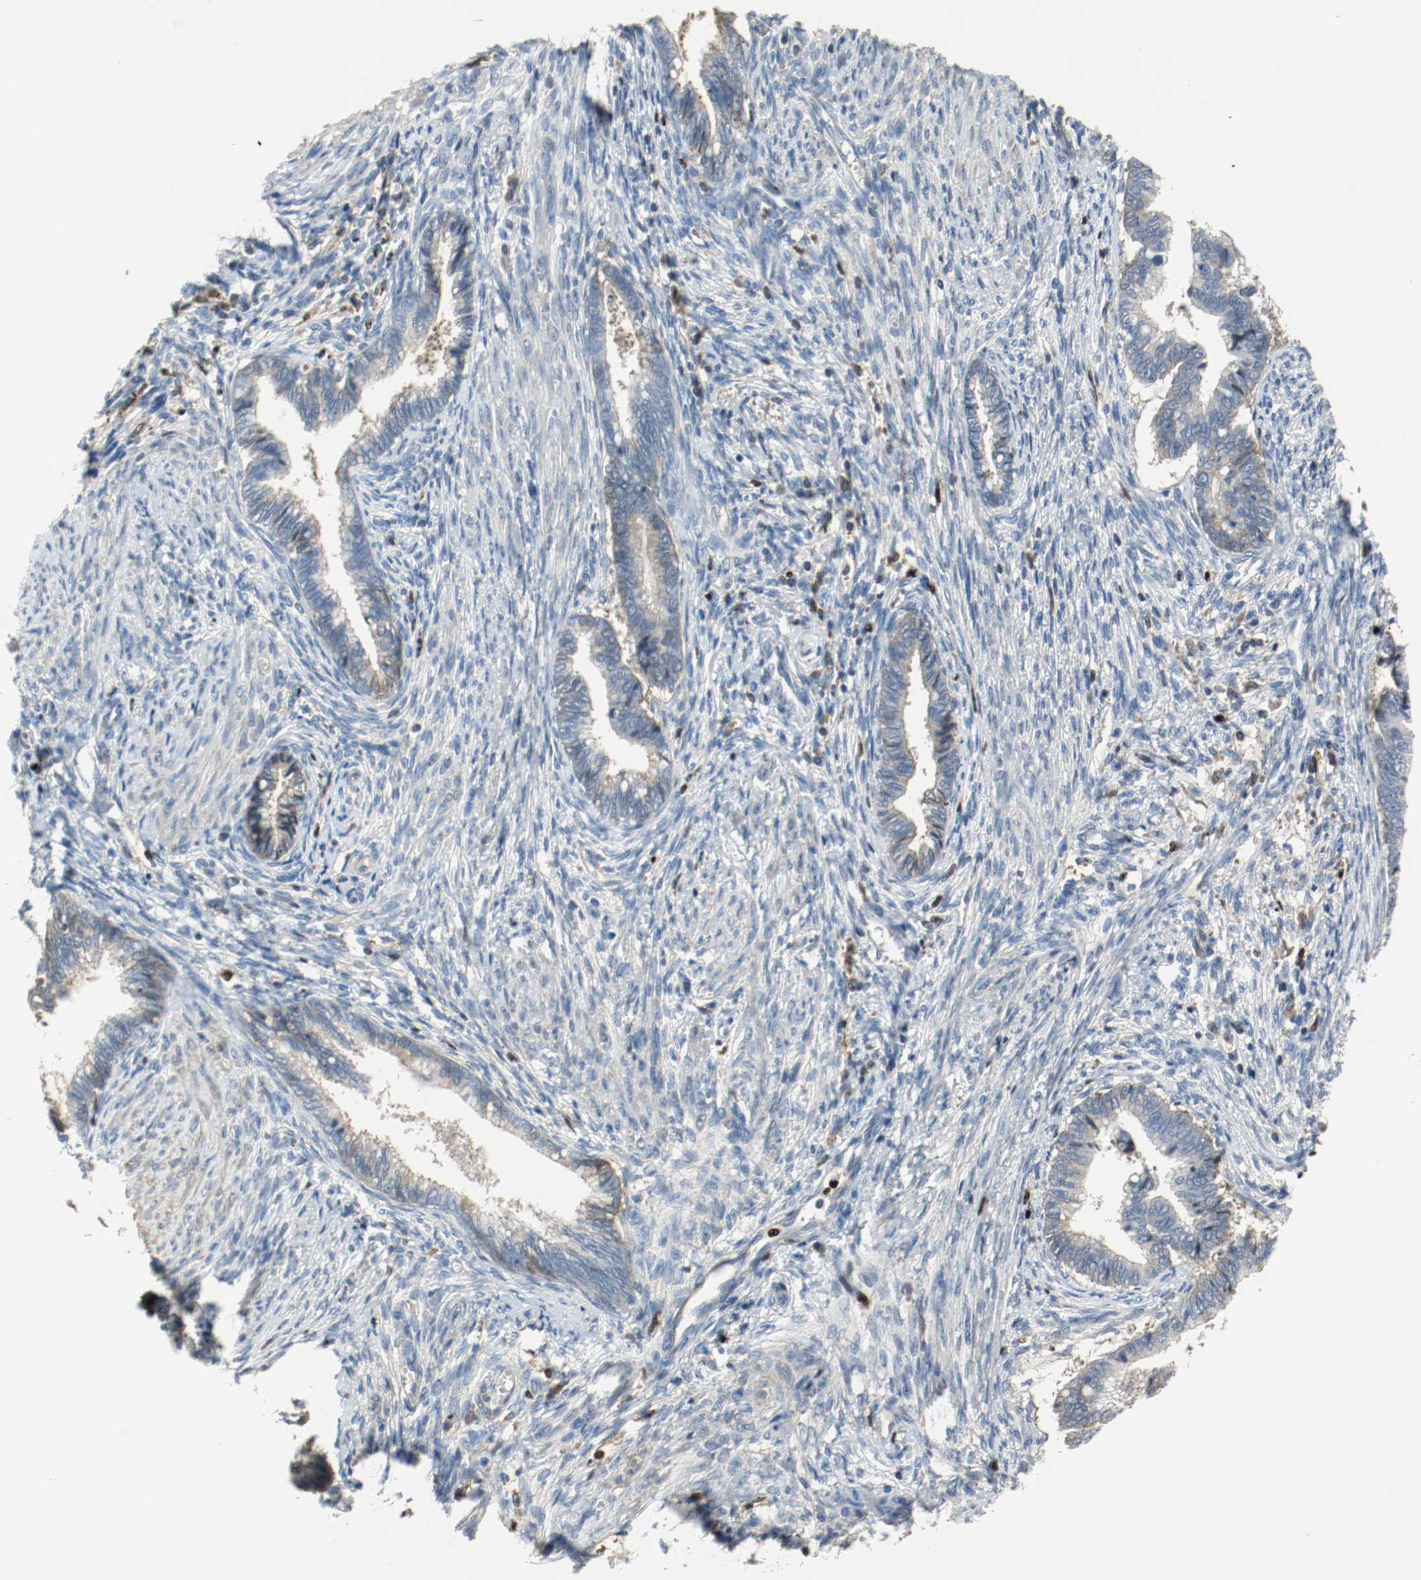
{"staining": {"intensity": "negative", "quantity": "none", "location": "none"}, "tissue": "cervical cancer", "cell_type": "Tumor cells", "image_type": "cancer", "snomed": [{"axis": "morphology", "description": "Adenocarcinoma, NOS"}, {"axis": "topography", "description": "Cervix"}], "caption": "This is an immunohistochemistry micrograph of cervical adenocarcinoma. There is no expression in tumor cells.", "gene": "BLK", "patient": {"sex": "female", "age": 44}}